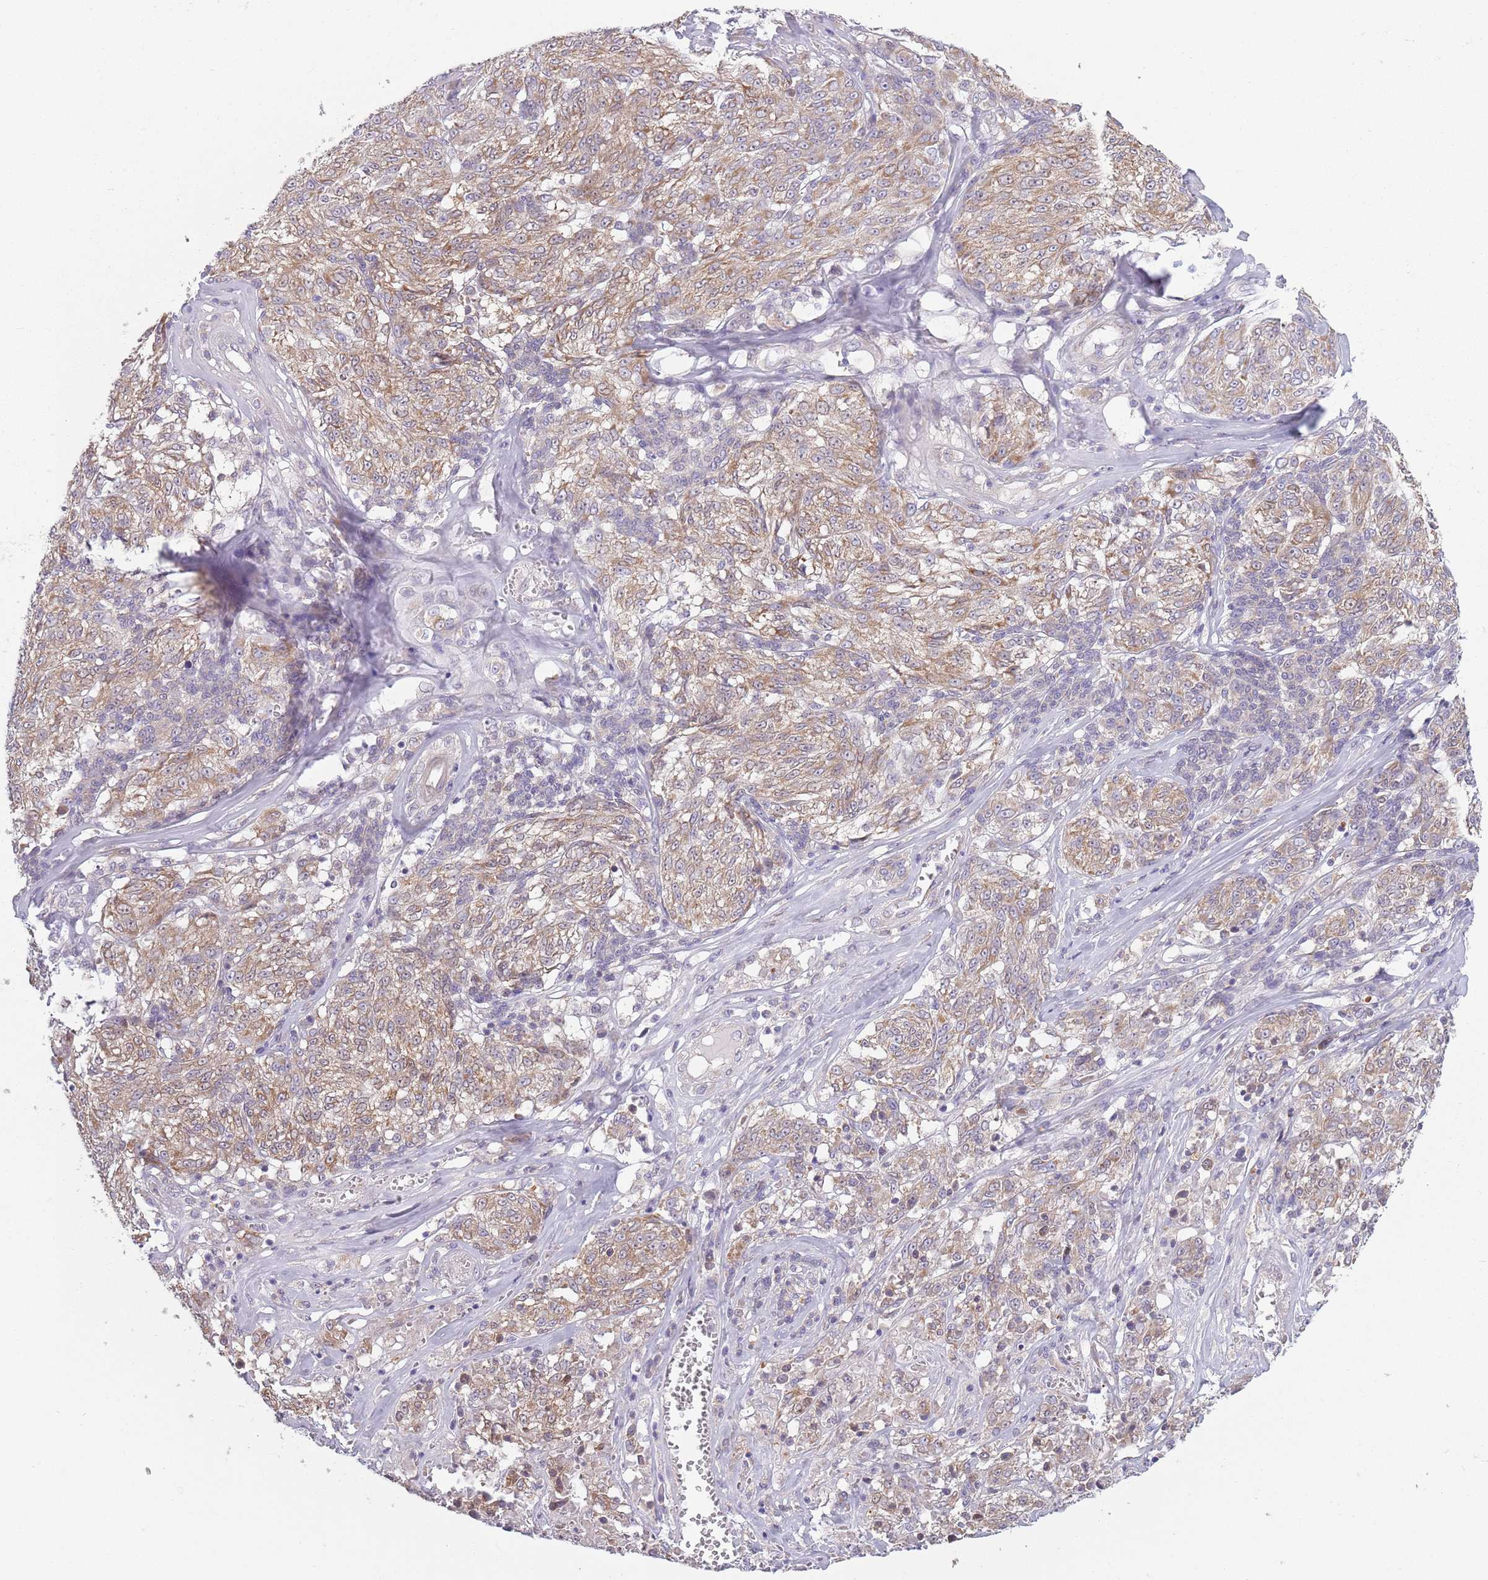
{"staining": {"intensity": "weak", "quantity": "25%-75%", "location": "cytoplasmic/membranous"}, "tissue": "melanoma", "cell_type": "Tumor cells", "image_type": "cancer", "snomed": [{"axis": "morphology", "description": "Malignant melanoma, NOS"}, {"axis": "topography", "description": "Skin"}], "caption": "Malignant melanoma stained for a protein displays weak cytoplasmic/membranous positivity in tumor cells.", "gene": "COQ5", "patient": {"sex": "female", "age": 63}}